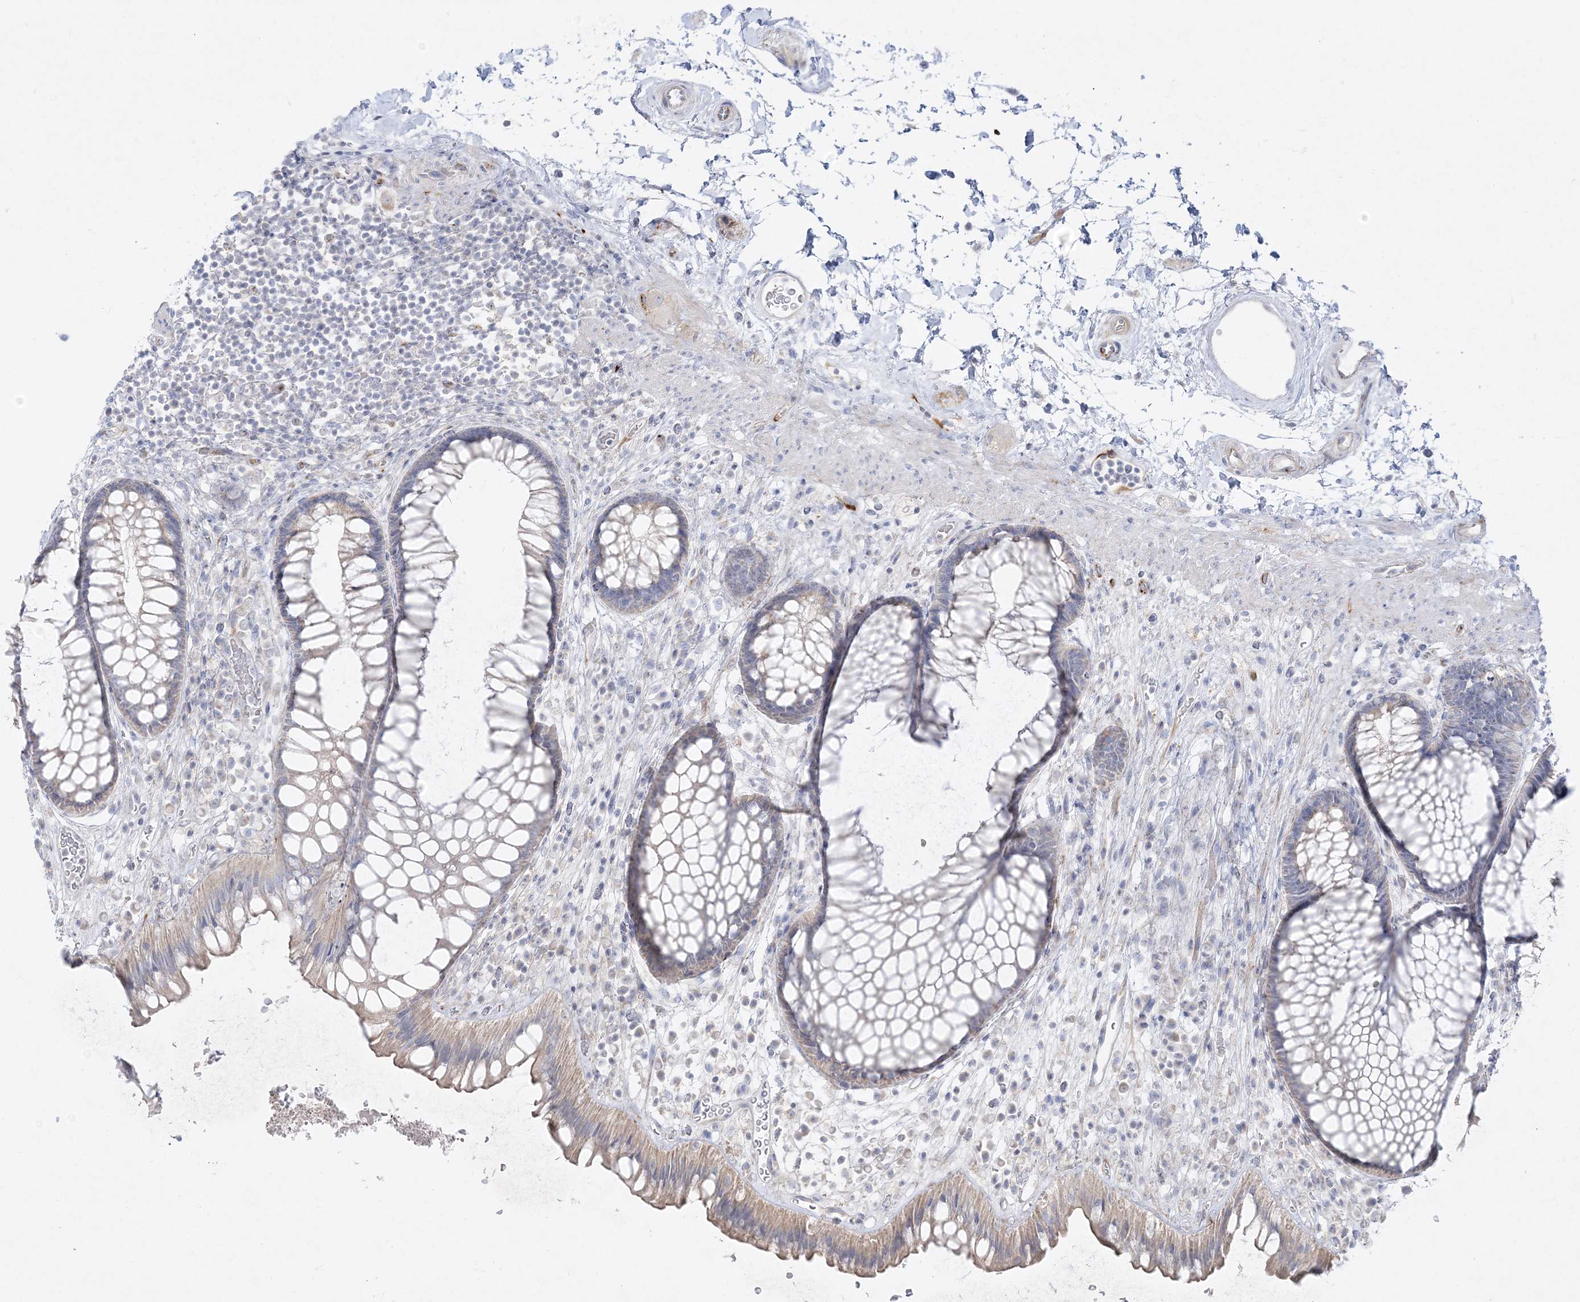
{"staining": {"intensity": "weak", "quantity": "<25%", "location": "cytoplasmic/membranous"}, "tissue": "rectum", "cell_type": "Glandular cells", "image_type": "normal", "snomed": [{"axis": "morphology", "description": "Normal tissue, NOS"}, {"axis": "topography", "description": "Rectum"}], "caption": "Immunohistochemistry micrograph of unremarkable rectum stained for a protein (brown), which reveals no expression in glandular cells.", "gene": "GPAT2", "patient": {"sex": "male", "age": 51}}